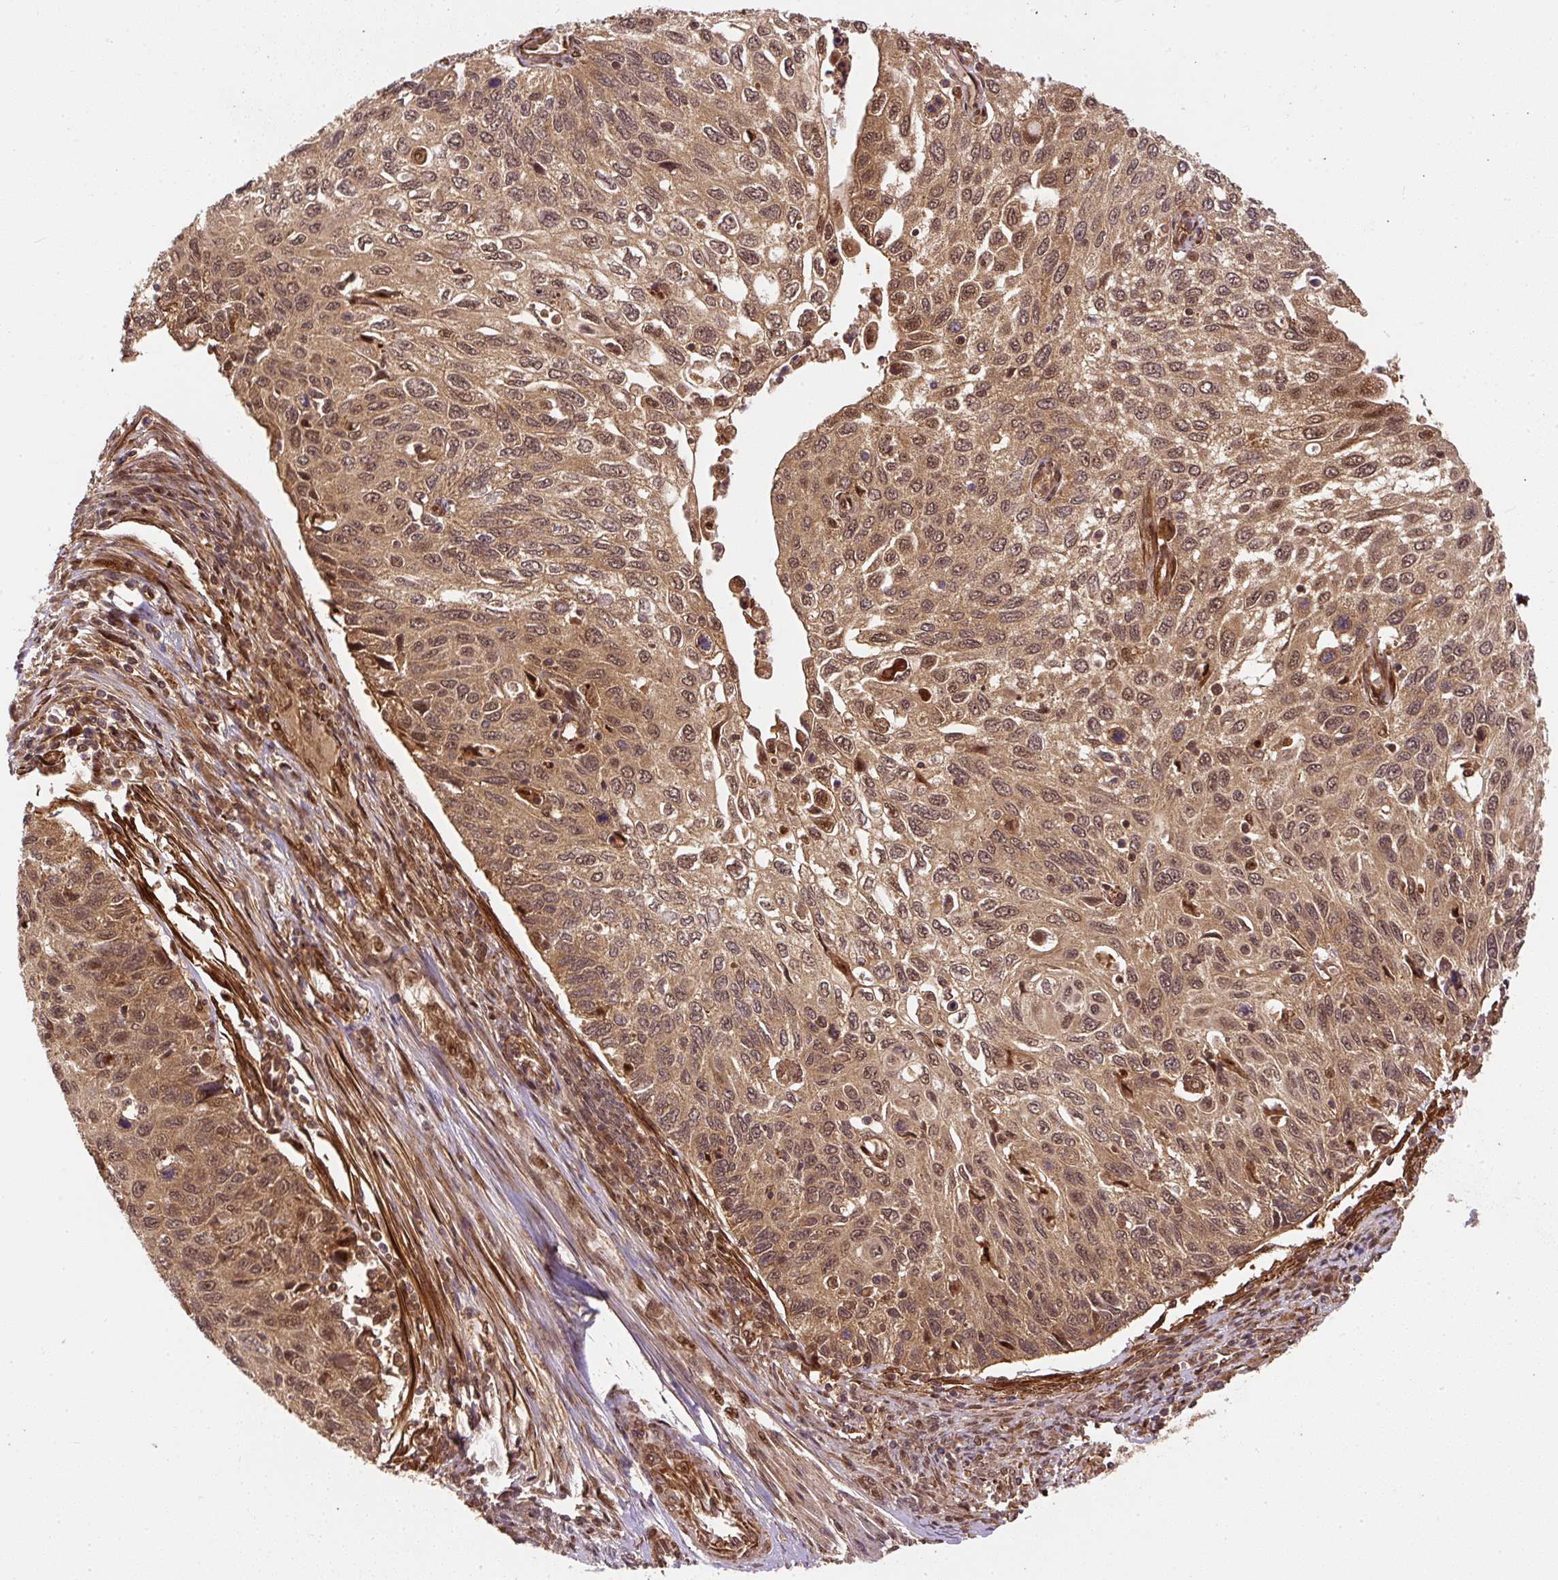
{"staining": {"intensity": "moderate", "quantity": ">75%", "location": "cytoplasmic/membranous,nuclear"}, "tissue": "cervical cancer", "cell_type": "Tumor cells", "image_type": "cancer", "snomed": [{"axis": "morphology", "description": "Squamous cell carcinoma, NOS"}, {"axis": "topography", "description": "Cervix"}], "caption": "This photomicrograph exhibits immunohistochemistry (IHC) staining of human cervical cancer, with medium moderate cytoplasmic/membranous and nuclear expression in about >75% of tumor cells.", "gene": "PSMD1", "patient": {"sex": "female", "age": 70}}